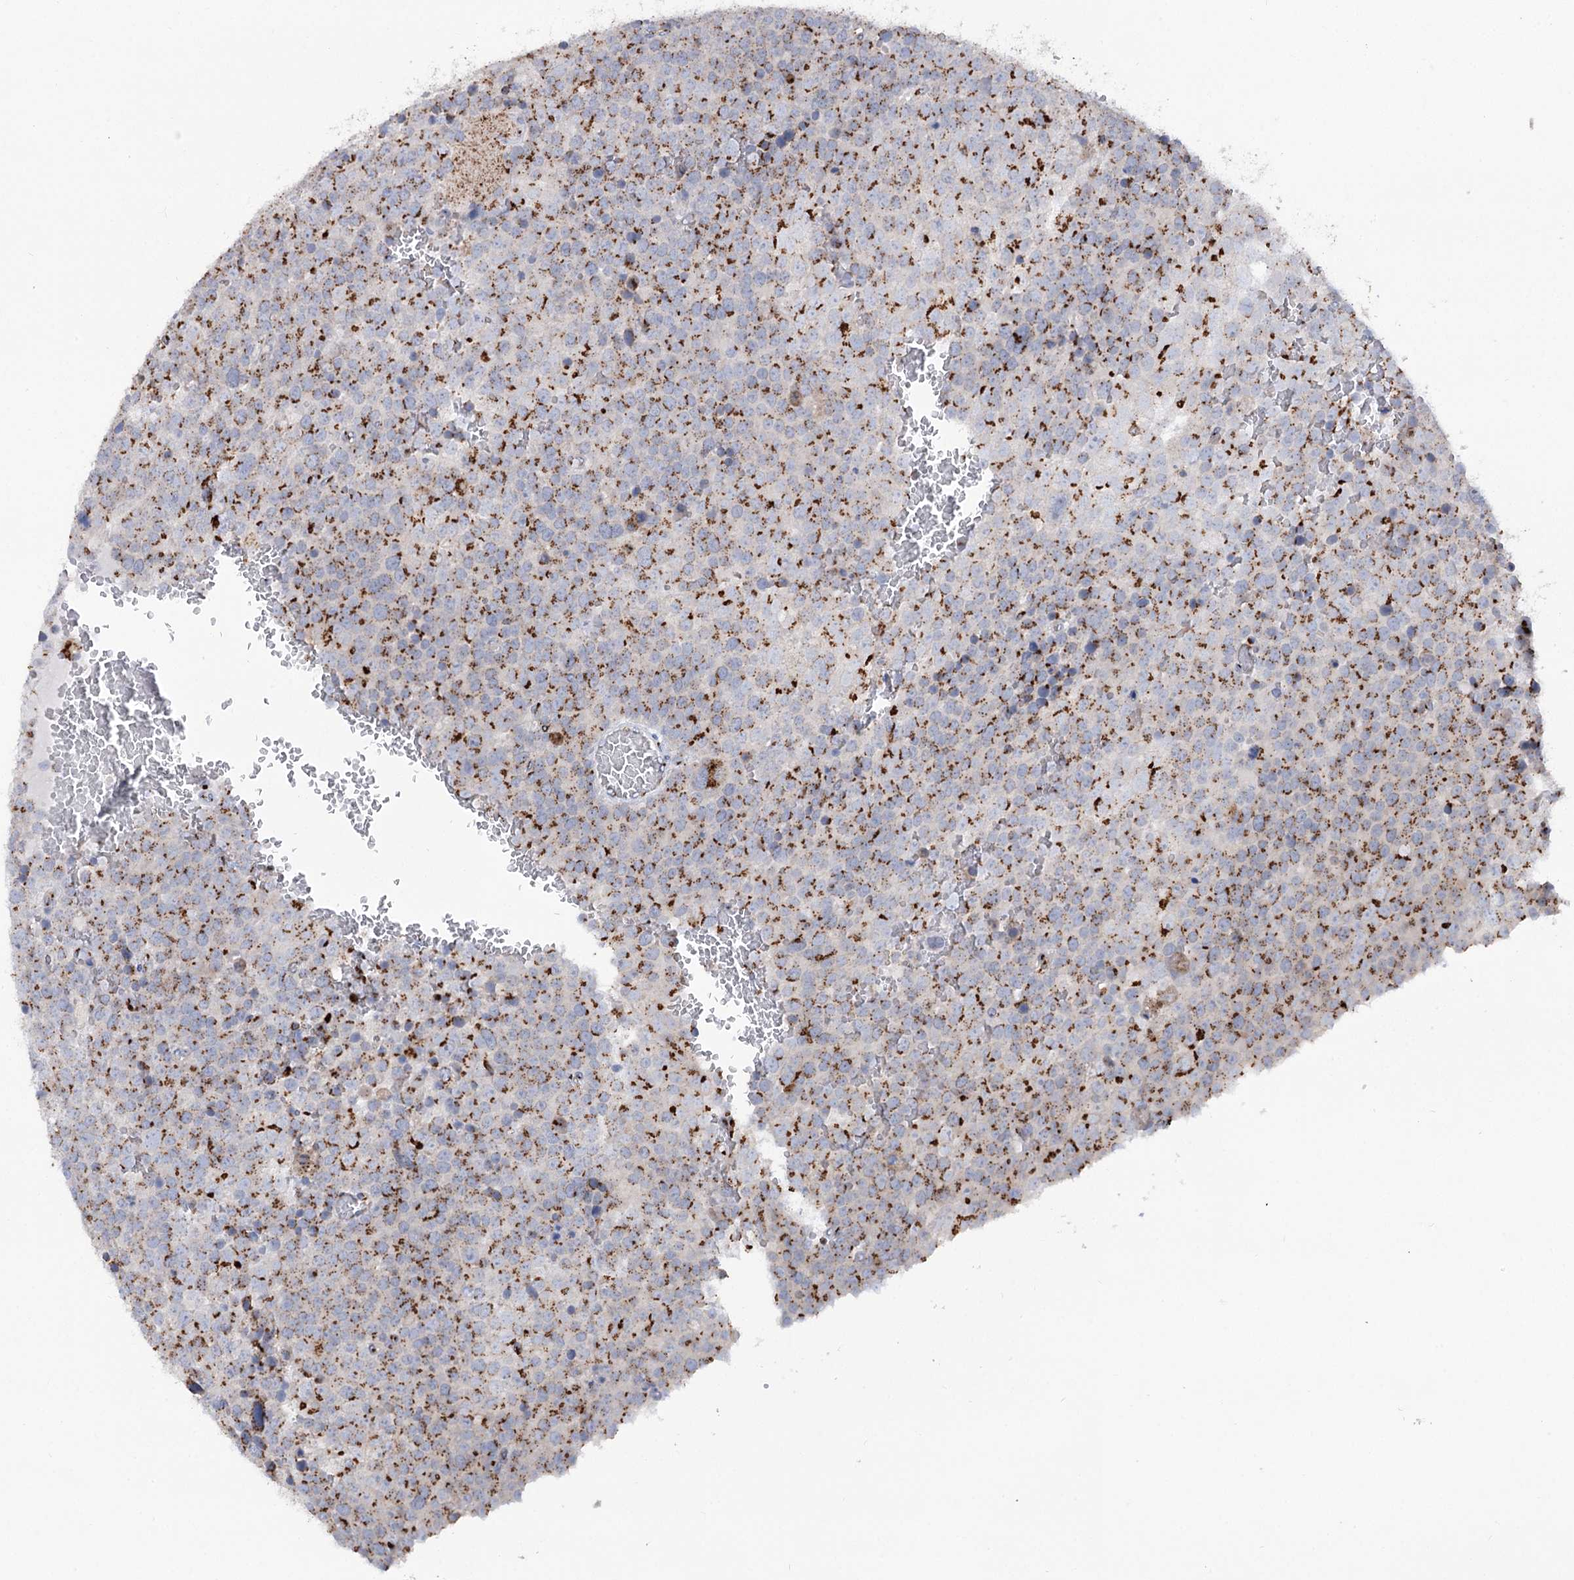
{"staining": {"intensity": "strong", "quantity": "25%-75%", "location": "cytoplasmic/membranous"}, "tissue": "testis cancer", "cell_type": "Tumor cells", "image_type": "cancer", "snomed": [{"axis": "morphology", "description": "Seminoma, NOS"}, {"axis": "topography", "description": "Testis"}], "caption": "A photomicrograph of human seminoma (testis) stained for a protein demonstrates strong cytoplasmic/membranous brown staining in tumor cells.", "gene": "TMEM165", "patient": {"sex": "male", "age": 71}}